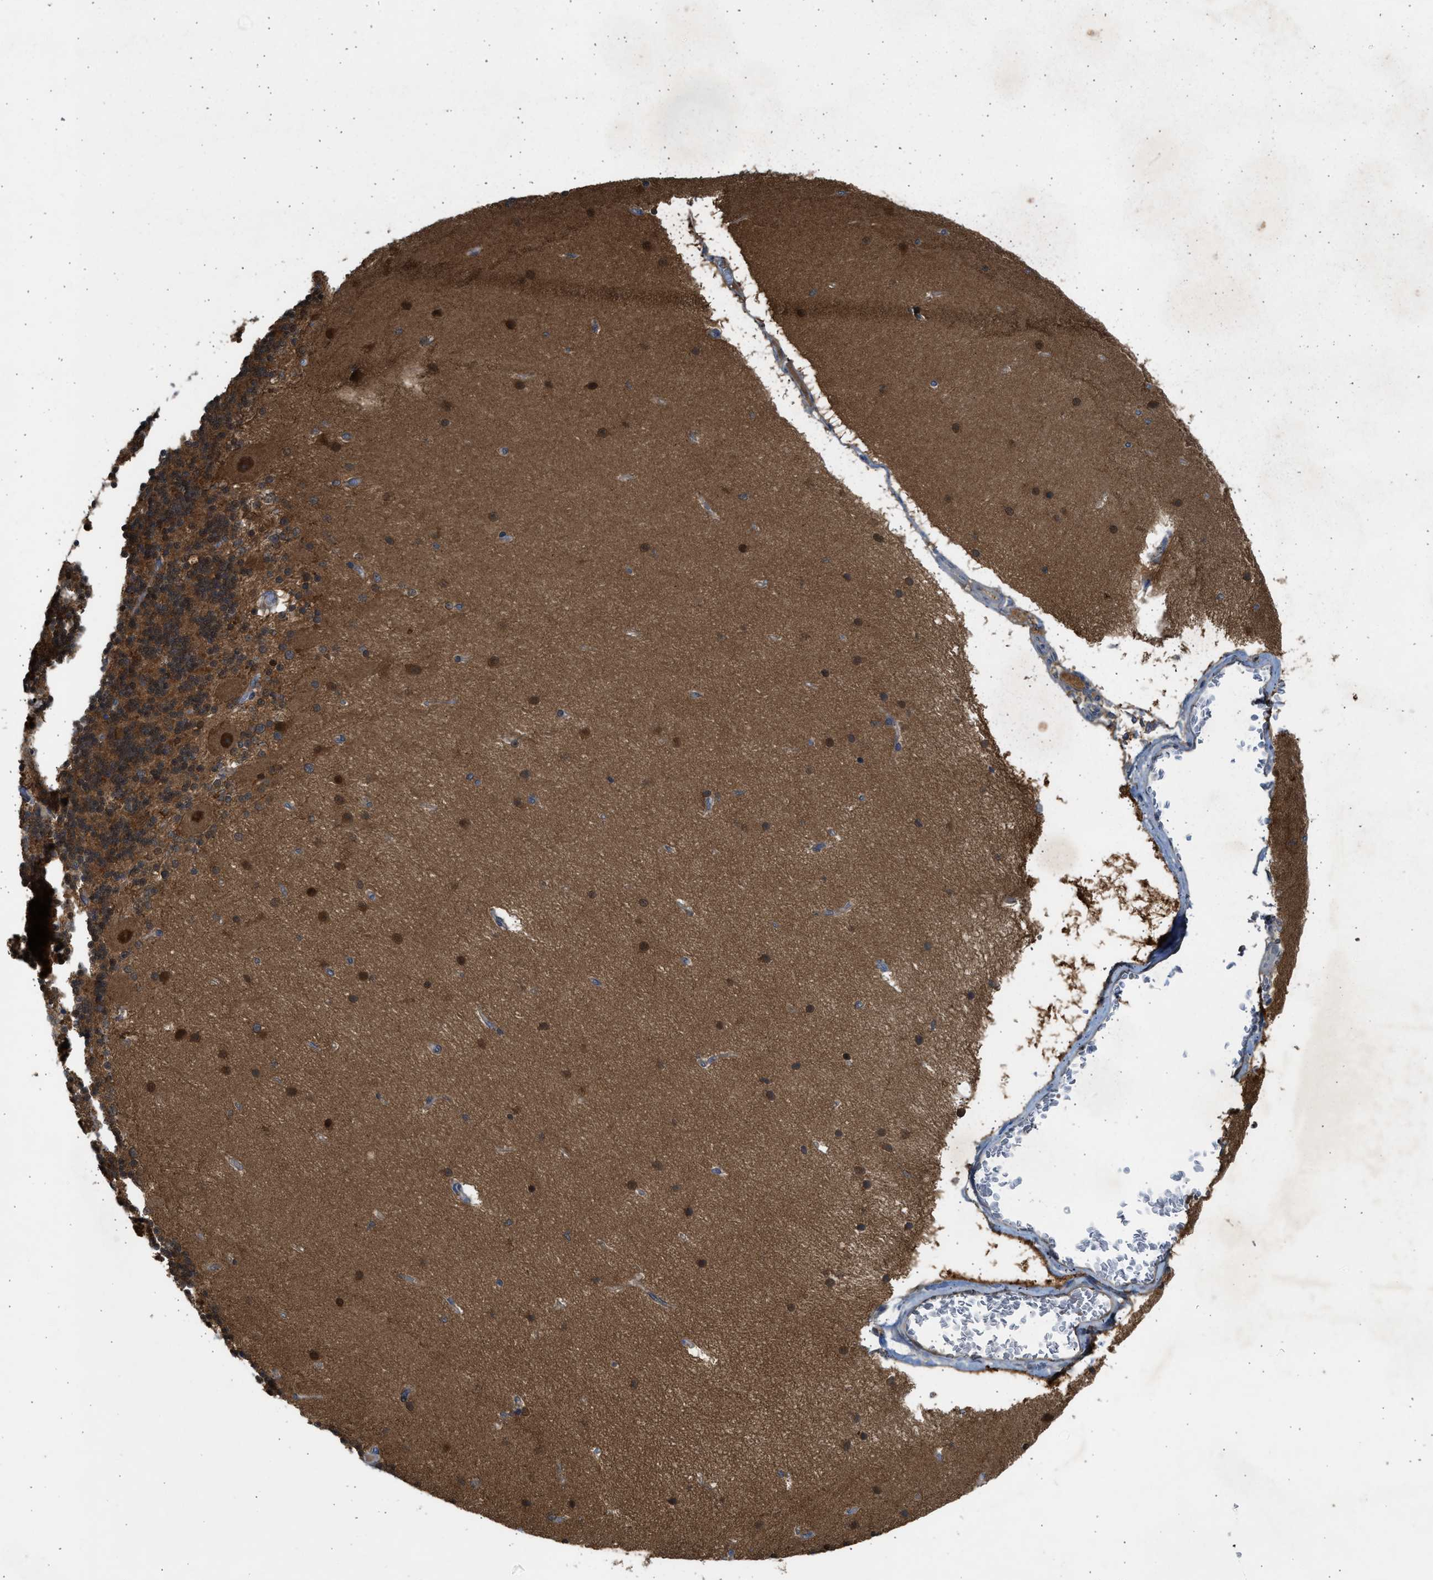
{"staining": {"intensity": "moderate", "quantity": ">75%", "location": "cytoplasmic/membranous,nuclear"}, "tissue": "cerebellum", "cell_type": "Cells in granular layer", "image_type": "normal", "snomed": [{"axis": "morphology", "description": "Normal tissue, NOS"}, {"axis": "topography", "description": "Cerebellum"}], "caption": "This is a histology image of immunohistochemistry (IHC) staining of unremarkable cerebellum, which shows moderate positivity in the cytoplasmic/membranous,nuclear of cells in granular layer.", "gene": "MAPK7", "patient": {"sex": "female", "age": 54}}